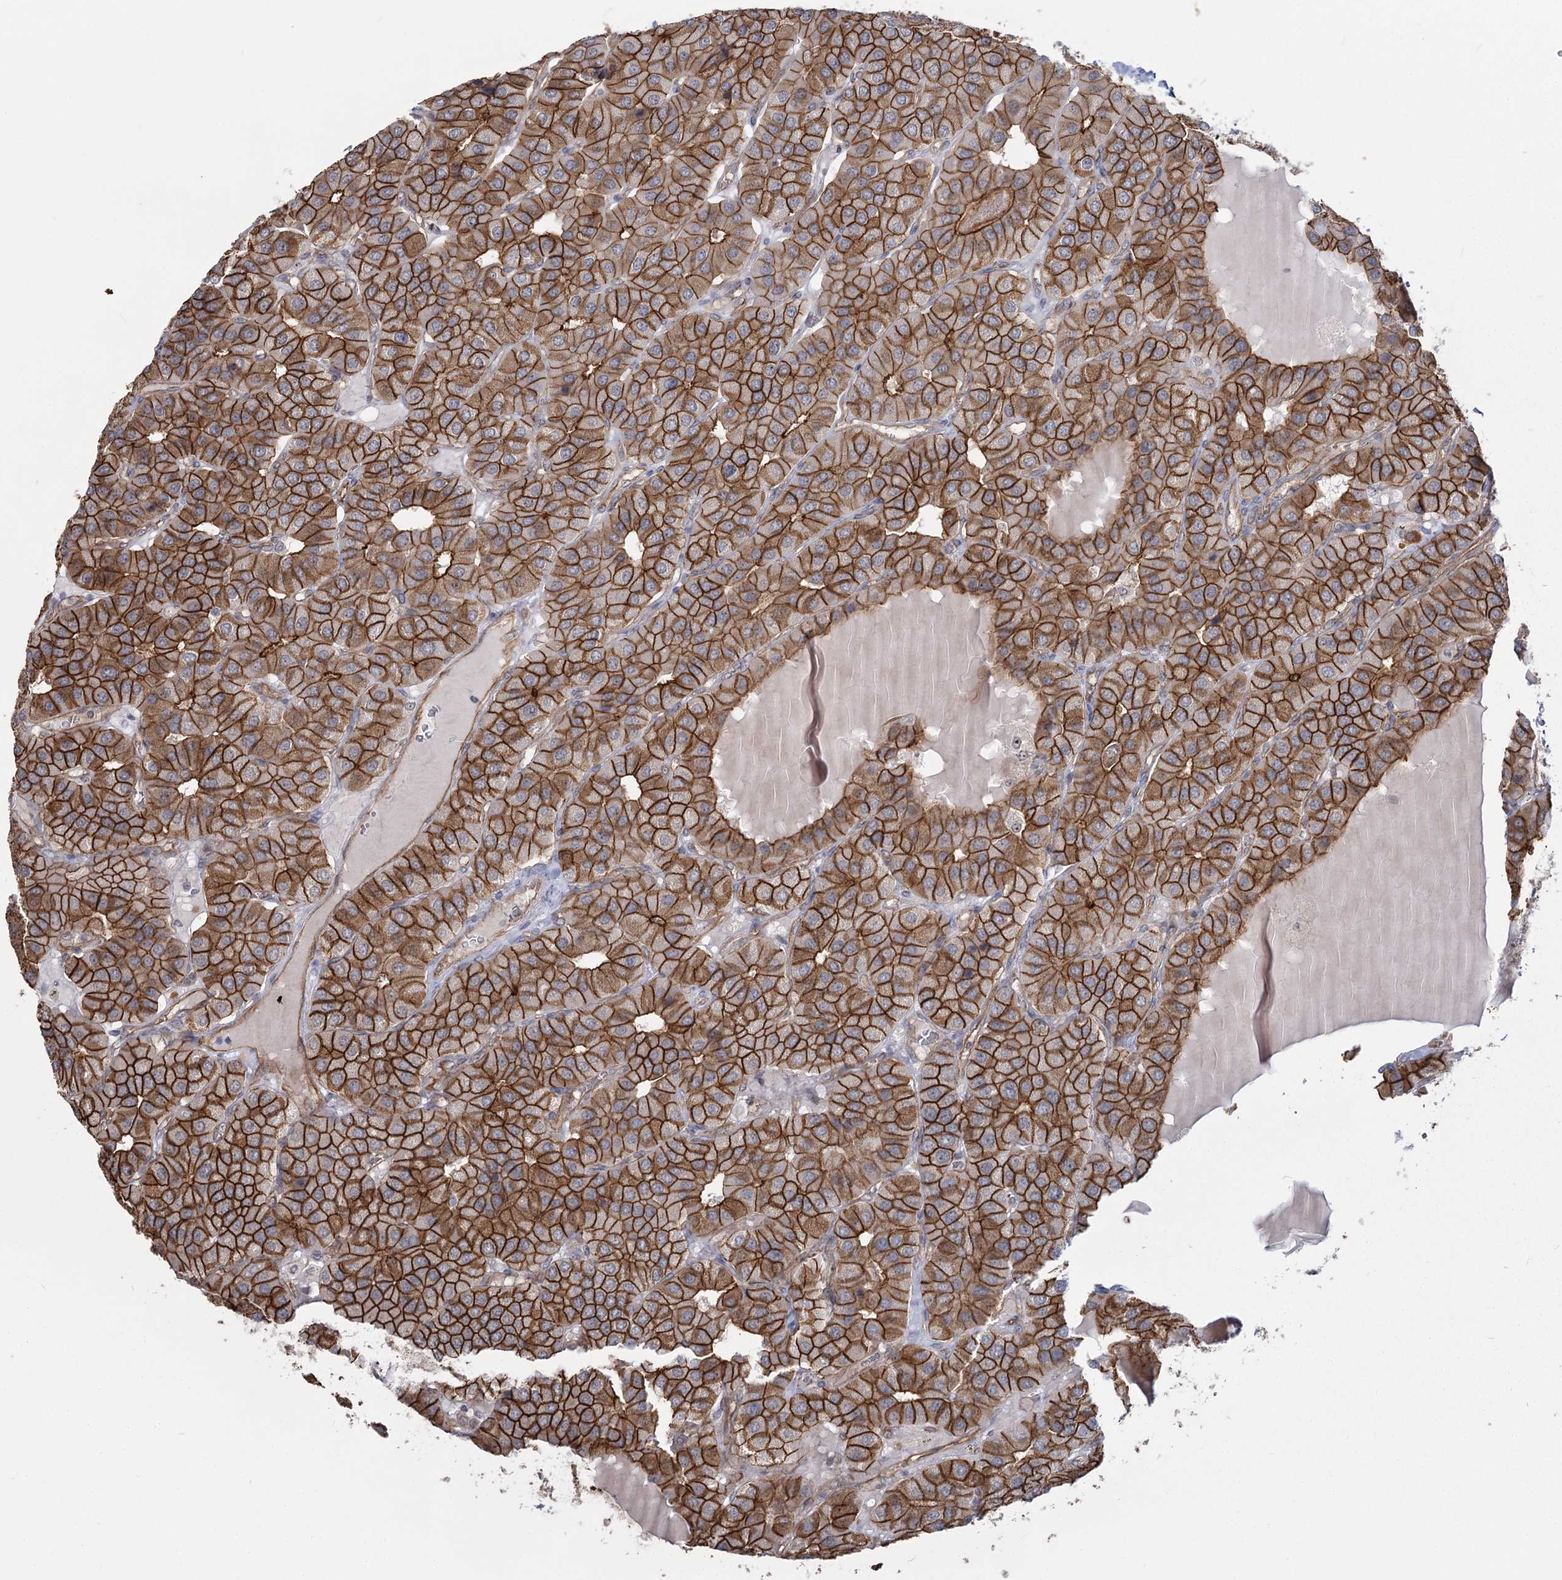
{"staining": {"intensity": "strong", "quantity": ">75%", "location": "cytoplasmic/membranous"}, "tissue": "parathyroid gland", "cell_type": "Glandular cells", "image_type": "normal", "snomed": [{"axis": "morphology", "description": "Normal tissue, NOS"}, {"axis": "morphology", "description": "Adenoma, NOS"}, {"axis": "topography", "description": "Parathyroid gland"}], "caption": "This micrograph demonstrates immunohistochemistry (IHC) staining of normal parathyroid gland, with high strong cytoplasmic/membranous expression in approximately >75% of glandular cells.", "gene": "RPP14", "patient": {"sex": "female", "age": 86}}